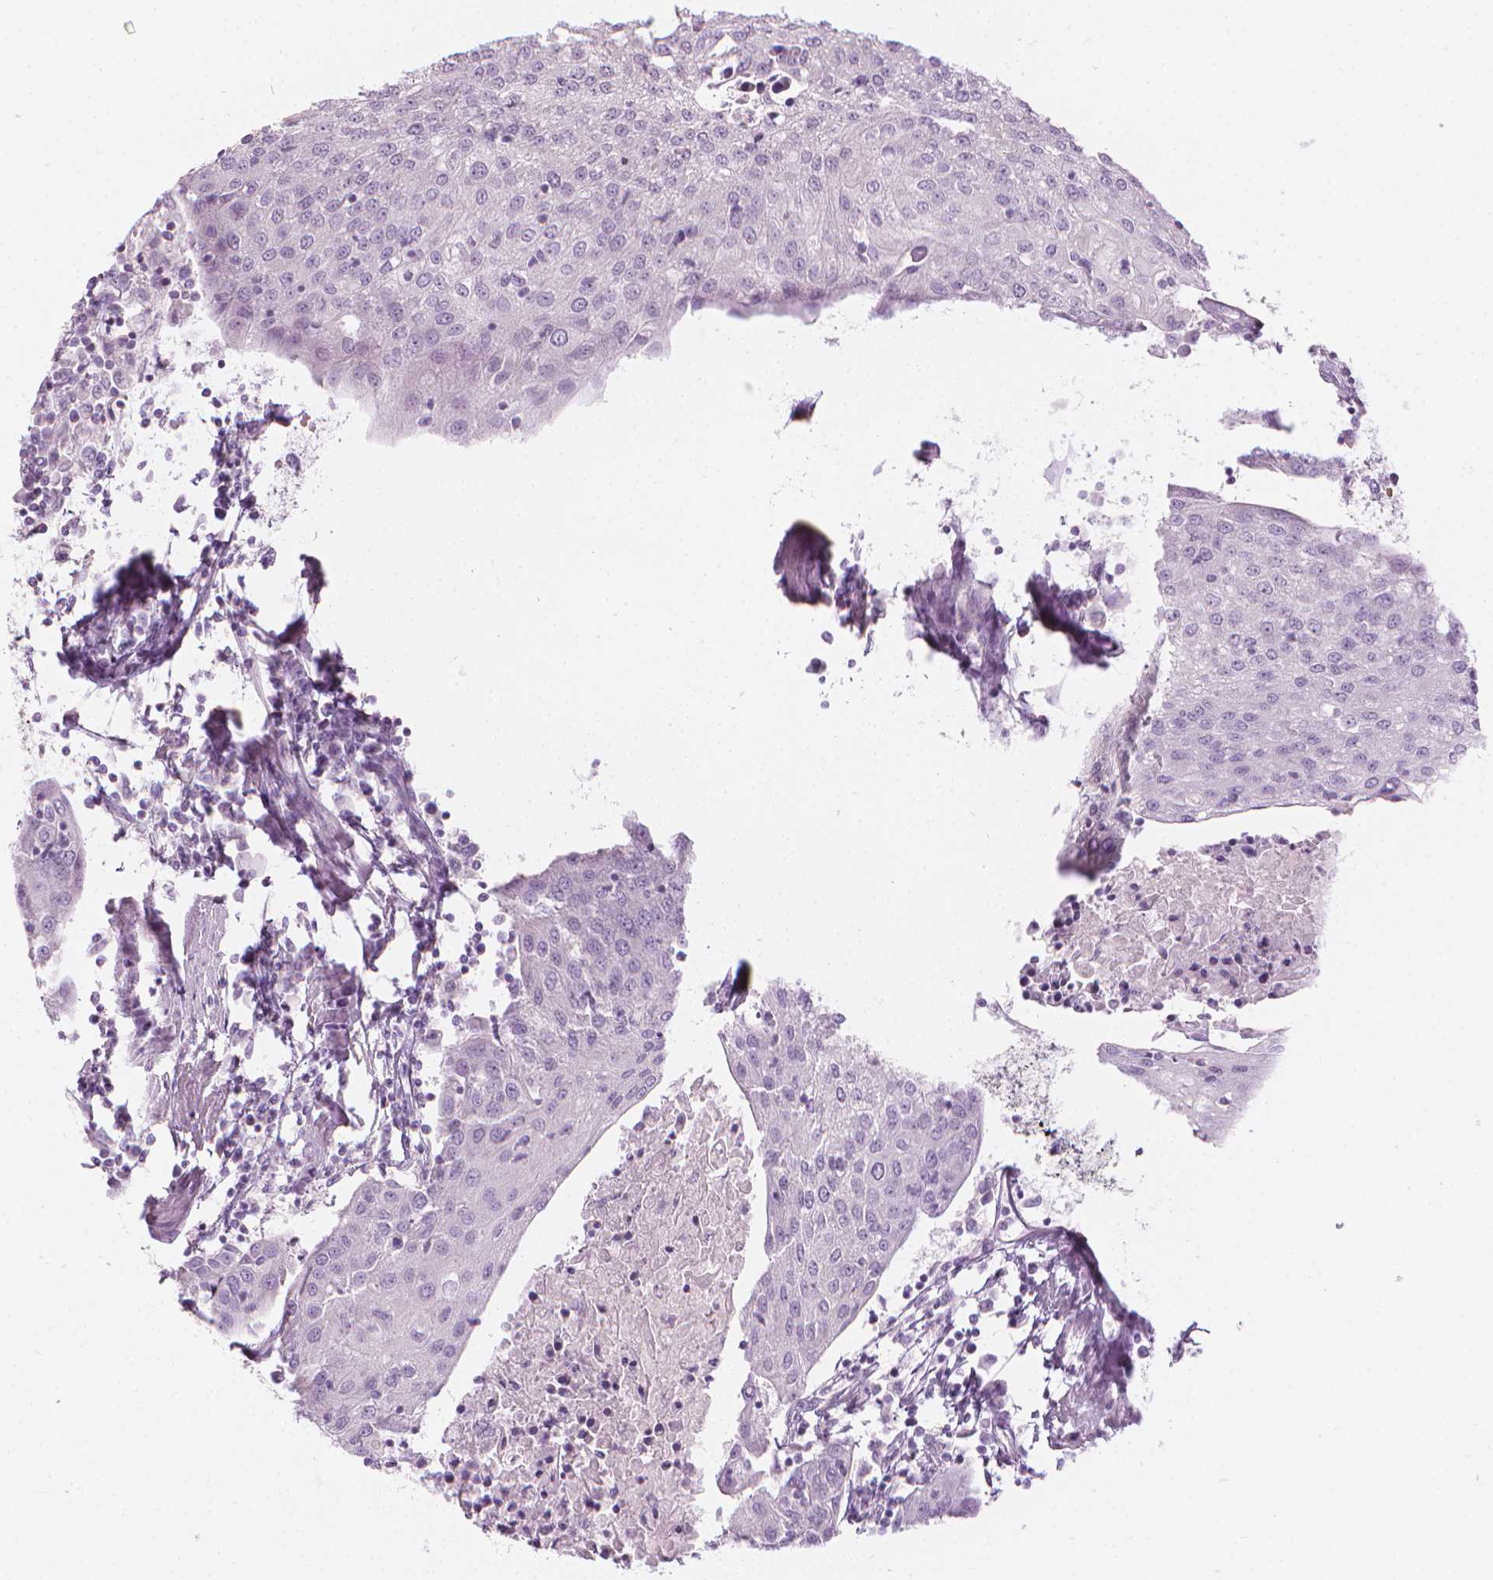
{"staining": {"intensity": "negative", "quantity": "none", "location": "none"}, "tissue": "urothelial cancer", "cell_type": "Tumor cells", "image_type": "cancer", "snomed": [{"axis": "morphology", "description": "Urothelial carcinoma, High grade"}, {"axis": "topography", "description": "Urinary bladder"}], "caption": "A photomicrograph of human urothelial cancer is negative for staining in tumor cells.", "gene": "SHMT1", "patient": {"sex": "female", "age": 85}}